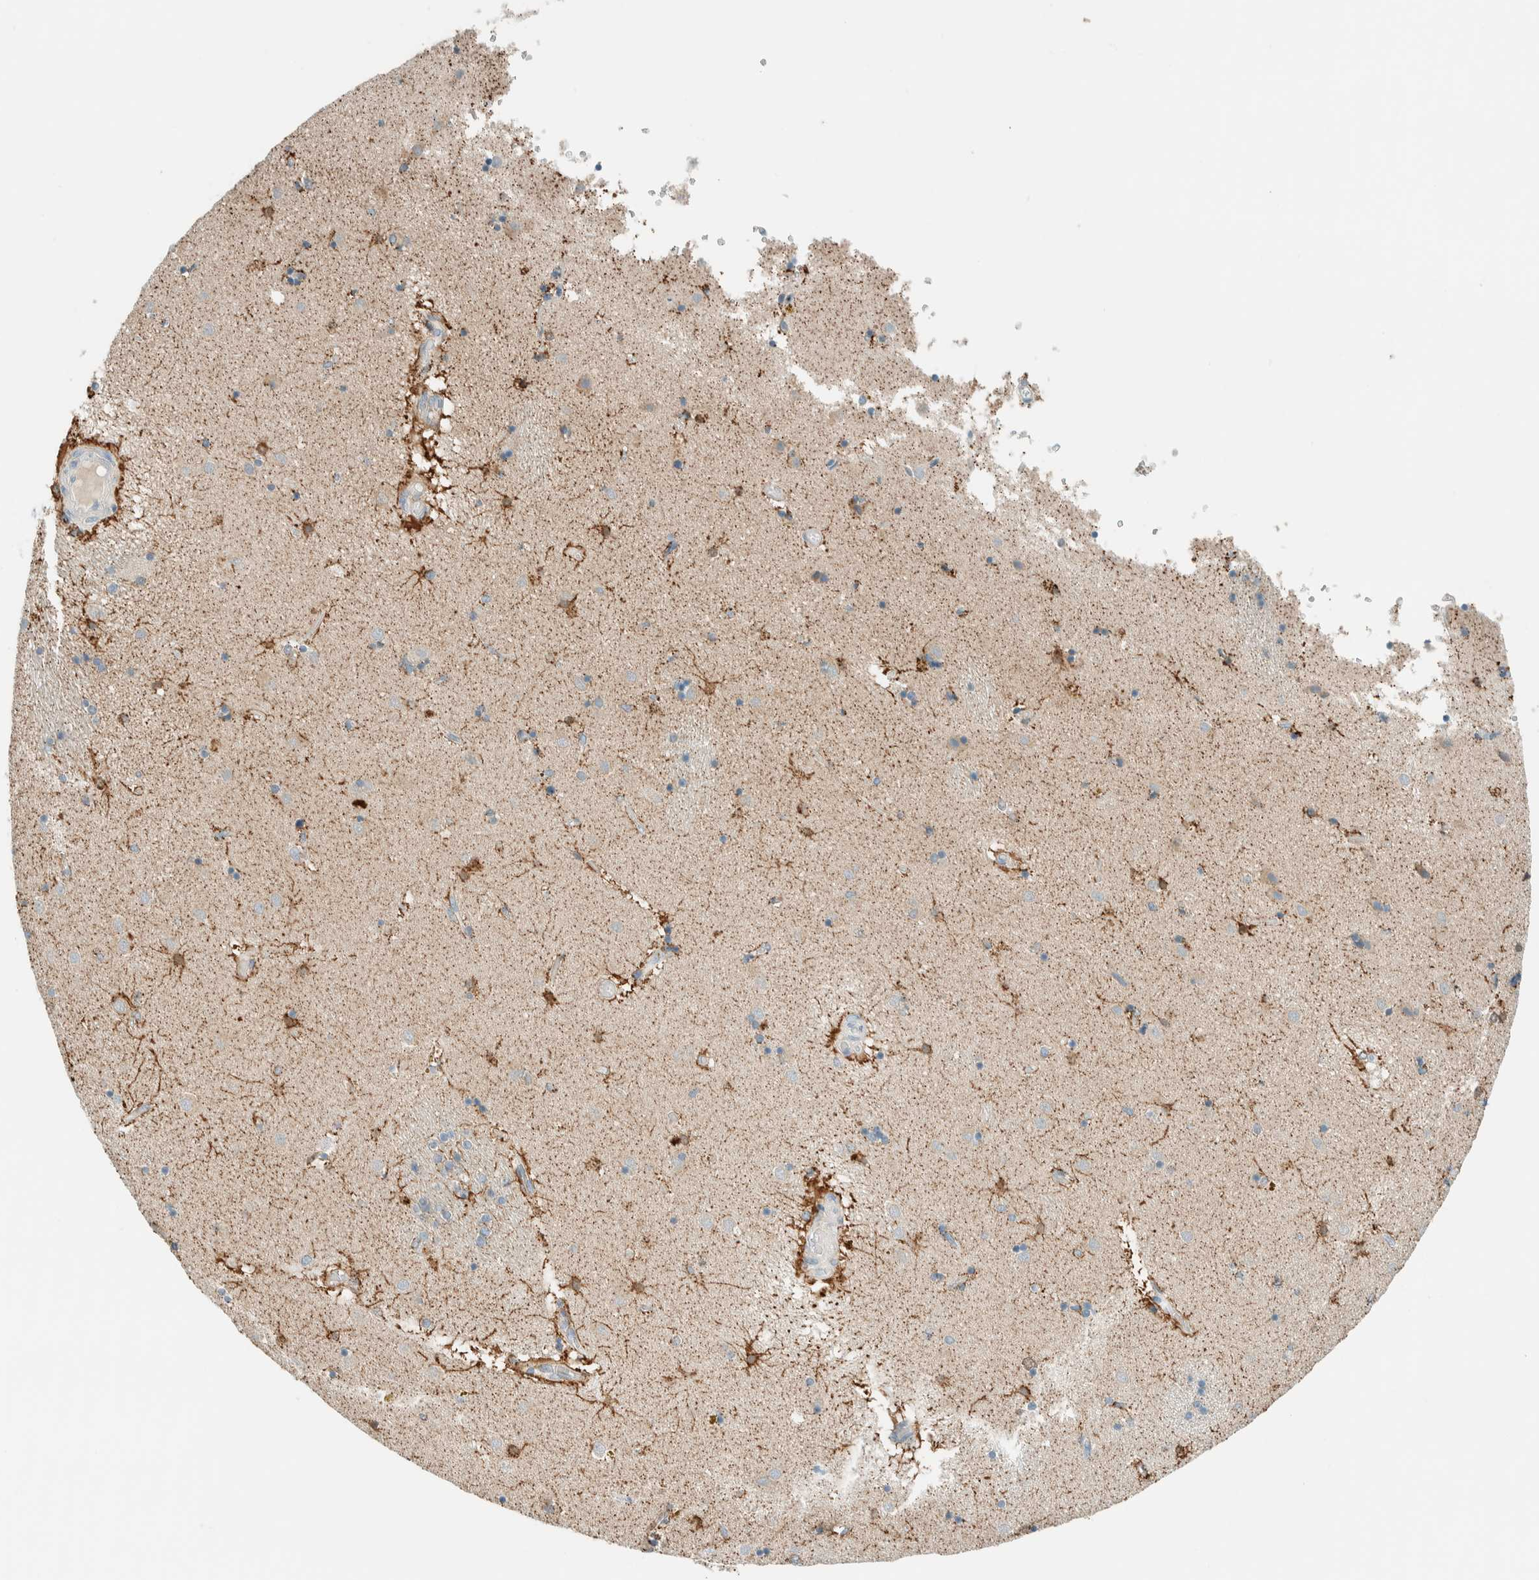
{"staining": {"intensity": "strong", "quantity": ">75%", "location": "cytoplasmic/membranous"}, "tissue": "caudate", "cell_type": "Glial cells", "image_type": "normal", "snomed": [{"axis": "morphology", "description": "Normal tissue, NOS"}, {"axis": "topography", "description": "Lateral ventricle wall"}], "caption": "DAB (3,3'-diaminobenzidine) immunohistochemical staining of normal human caudate shows strong cytoplasmic/membranous protein expression in approximately >75% of glial cells.", "gene": "ALDH7A1", "patient": {"sex": "male", "age": 70}}